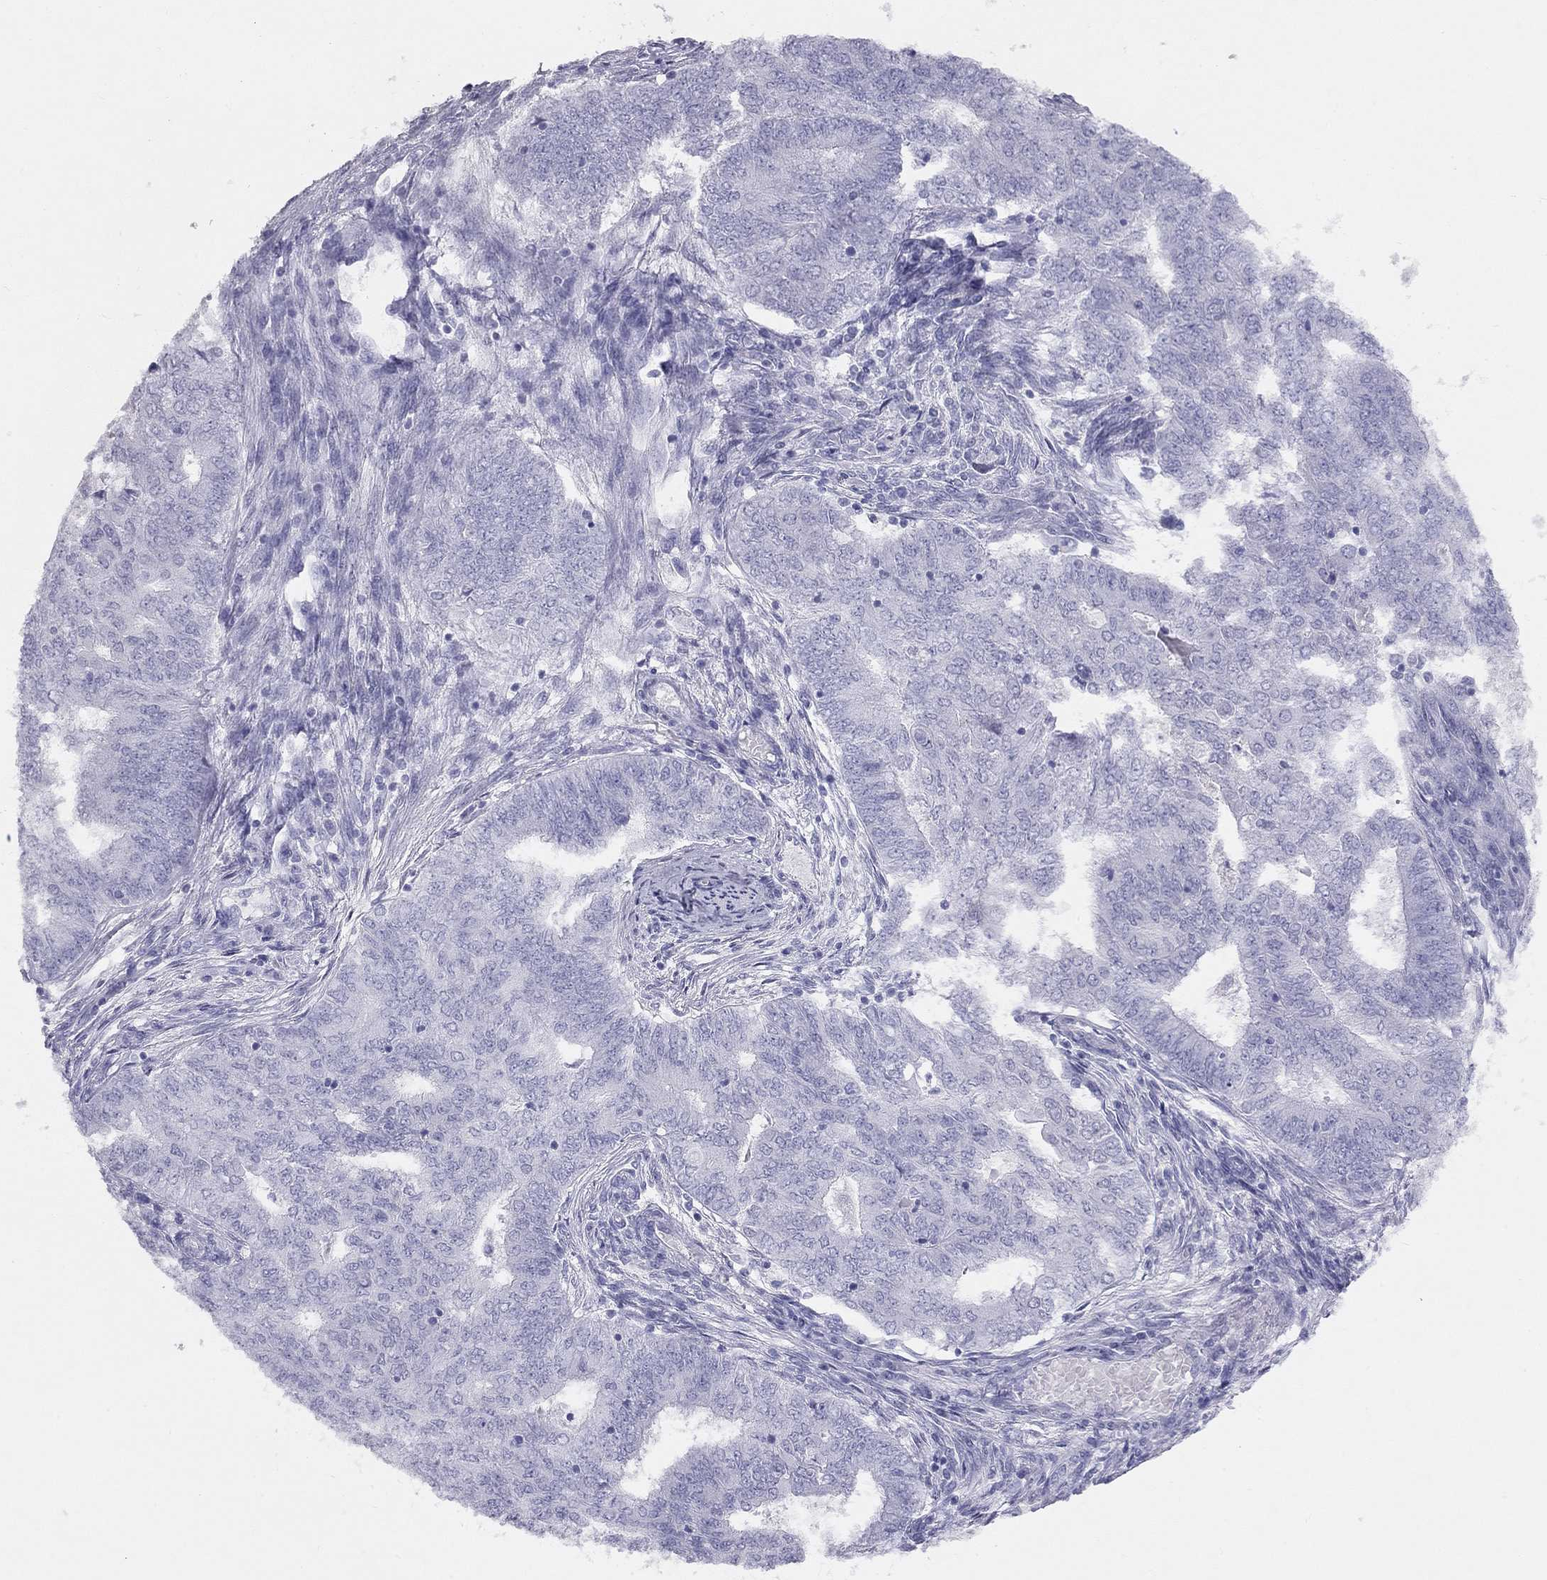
{"staining": {"intensity": "negative", "quantity": "none", "location": "none"}, "tissue": "endometrial cancer", "cell_type": "Tumor cells", "image_type": "cancer", "snomed": [{"axis": "morphology", "description": "Adenocarcinoma, NOS"}, {"axis": "topography", "description": "Endometrium"}], "caption": "The immunohistochemistry (IHC) photomicrograph has no significant expression in tumor cells of adenocarcinoma (endometrial) tissue.", "gene": "KLRG1", "patient": {"sex": "female", "age": 62}}